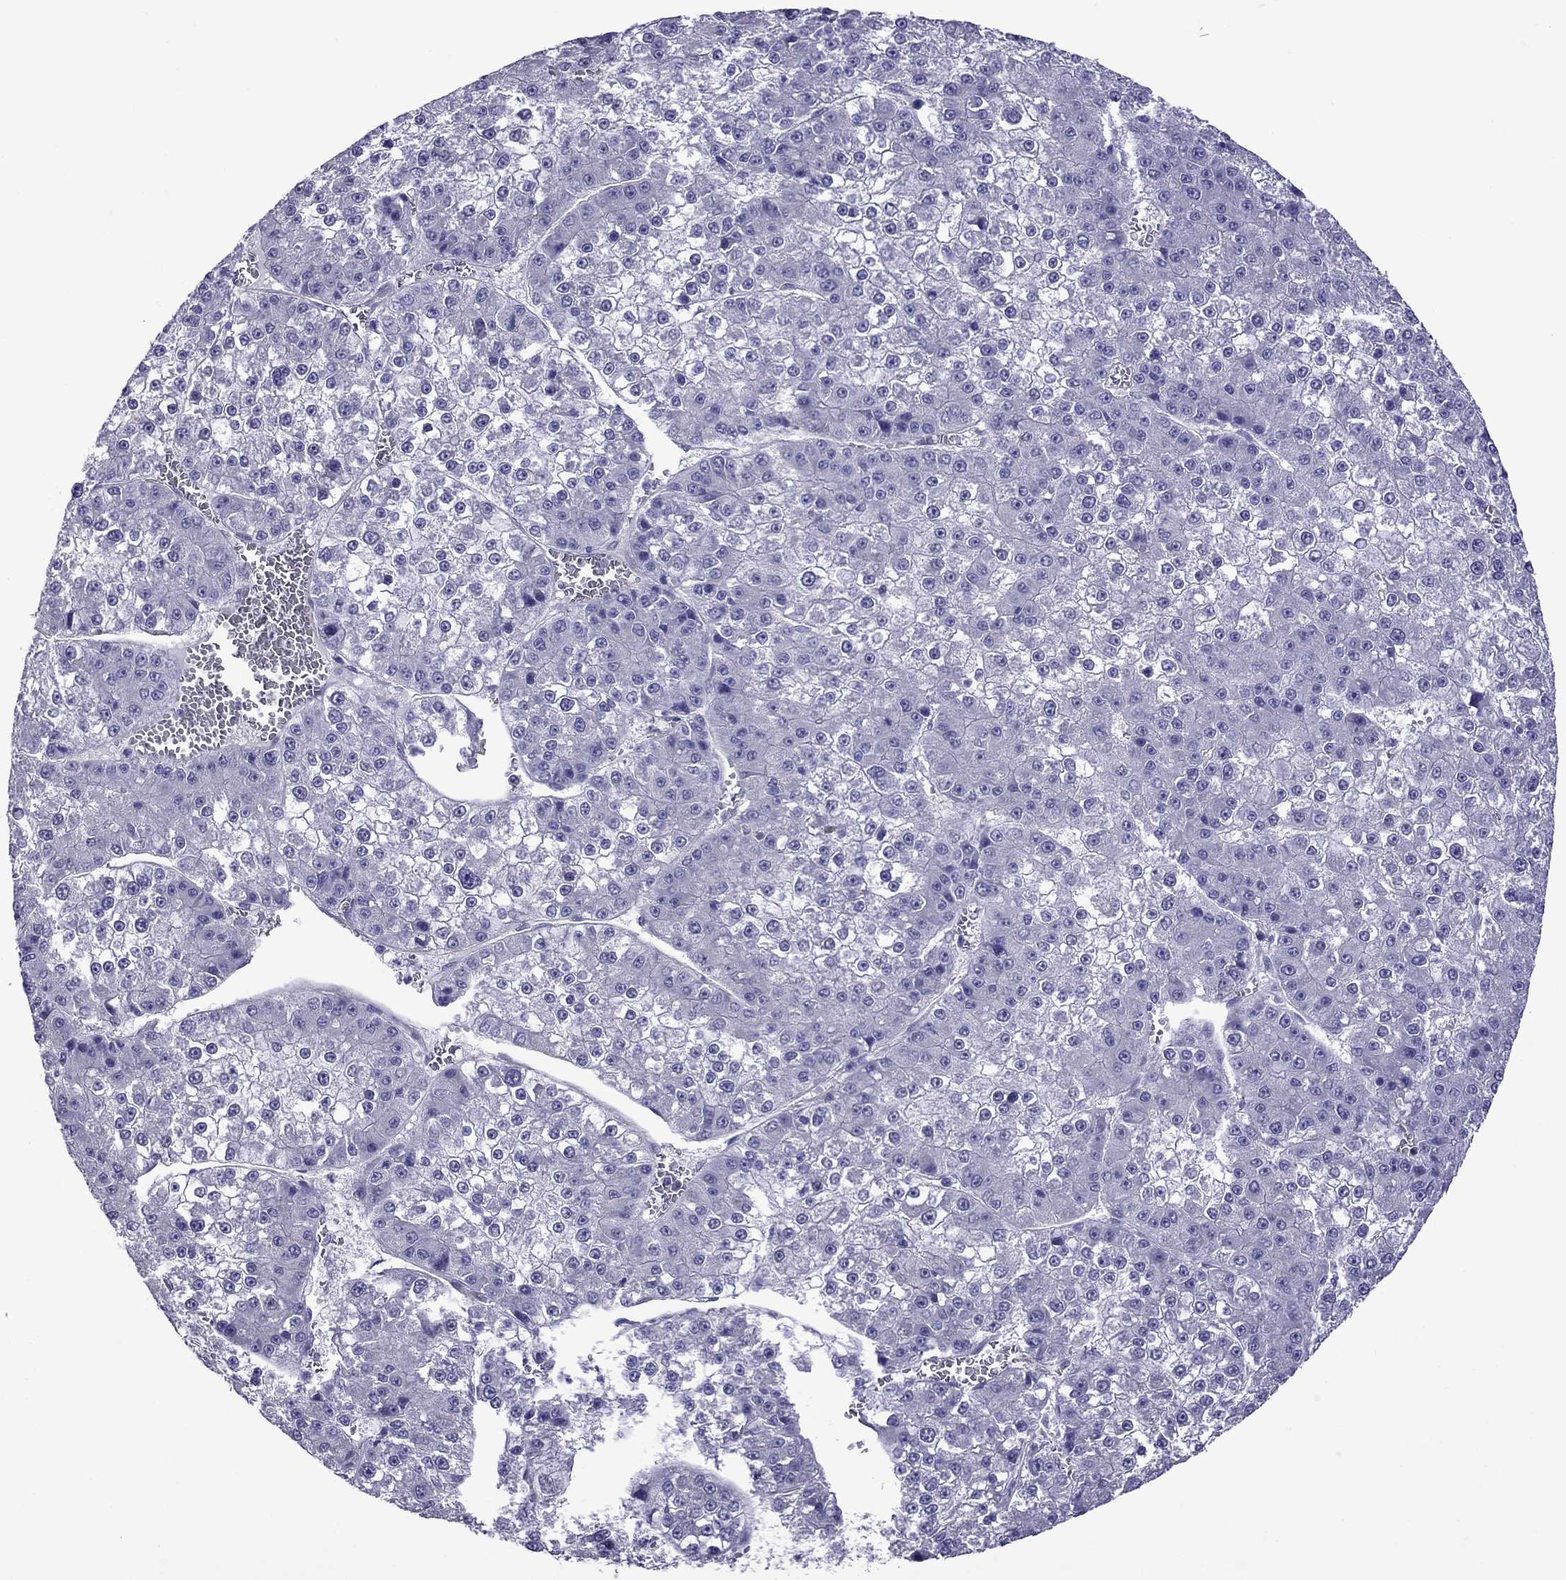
{"staining": {"intensity": "negative", "quantity": "none", "location": "none"}, "tissue": "liver cancer", "cell_type": "Tumor cells", "image_type": "cancer", "snomed": [{"axis": "morphology", "description": "Carcinoma, Hepatocellular, NOS"}, {"axis": "topography", "description": "Liver"}], "caption": "Liver hepatocellular carcinoma was stained to show a protein in brown. There is no significant positivity in tumor cells. (DAB immunohistochemistry visualized using brightfield microscopy, high magnification).", "gene": "CHRNA5", "patient": {"sex": "female", "age": 73}}